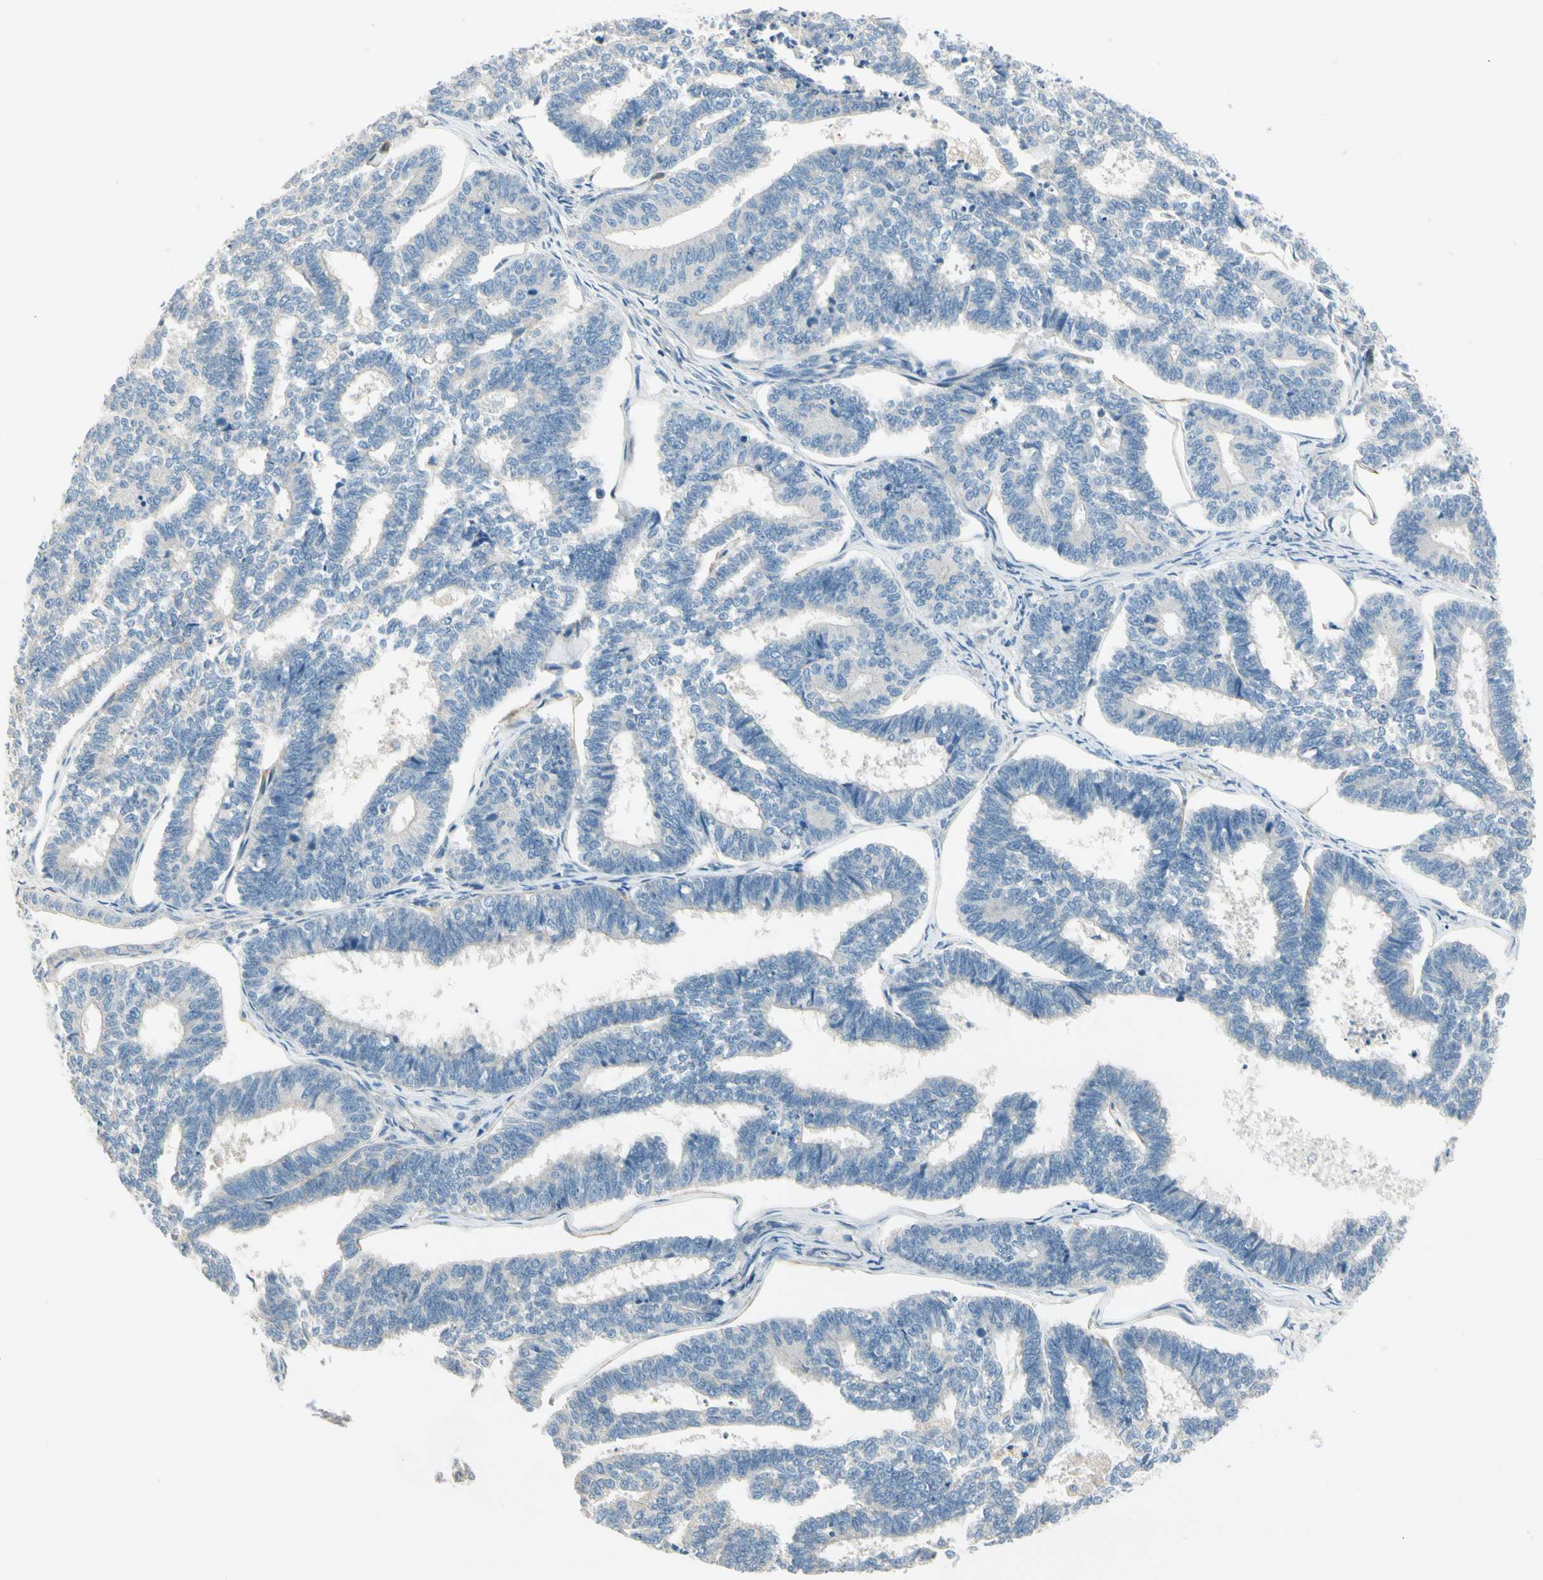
{"staining": {"intensity": "negative", "quantity": "none", "location": "none"}, "tissue": "endometrial cancer", "cell_type": "Tumor cells", "image_type": "cancer", "snomed": [{"axis": "morphology", "description": "Adenocarcinoma, NOS"}, {"axis": "topography", "description": "Endometrium"}], "caption": "This image is of endometrial adenocarcinoma stained with immunohistochemistry to label a protein in brown with the nuclei are counter-stained blue. There is no expression in tumor cells. (DAB (3,3'-diaminobenzidine) immunohistochemistry (IHC), high magnification).", "gene": "ADGRA3", "patient": {"sex": "female", "age": 70}}